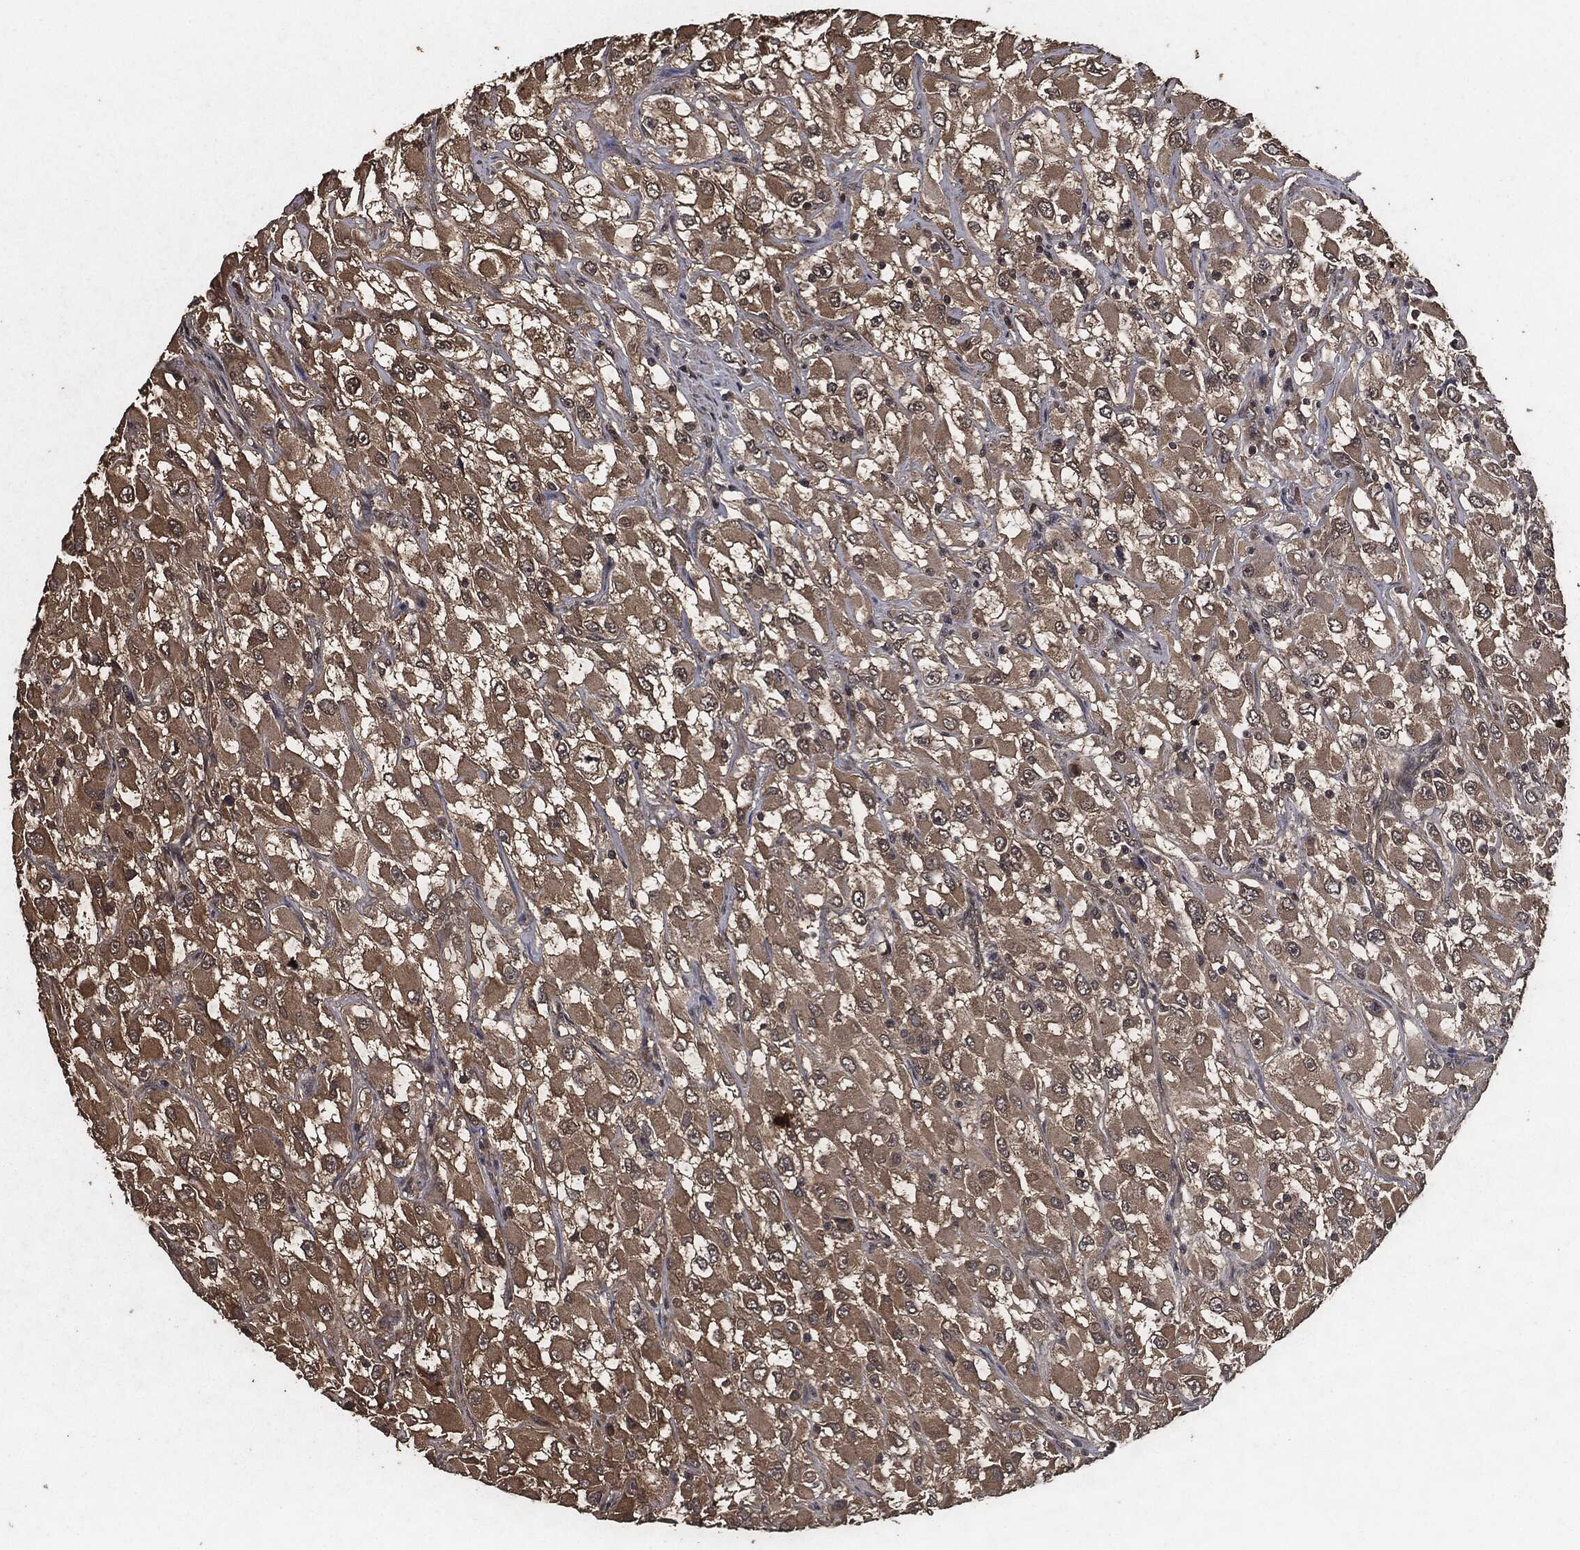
{"staining": {"intensity": "weak", "quantity": ">75%", "location": "cytoplasmic/membranous"}, "tissue": "renal cancer", "cell_type": "Tumor cells", "image_type": "cancer", "snomed": [{"axis": "morphology", "description": "Adenocarcinoma, NOS"}, {"axis": "topography", "description": "Kidney"}], "caption": "Renal adenocarcinoma was stained to show a protein in brown. There is low levels of weak cytoplasmic/membranous staining in approximately >75% of tumor cells. The staining was performed using DAB (3,3'-diaminobenzidine), with brown indicating positive protein expression. Nuclei are stained blue with hematoxylin.", "gene": "AKT1S1", "patient": {"sex": "female", "age": 52}}